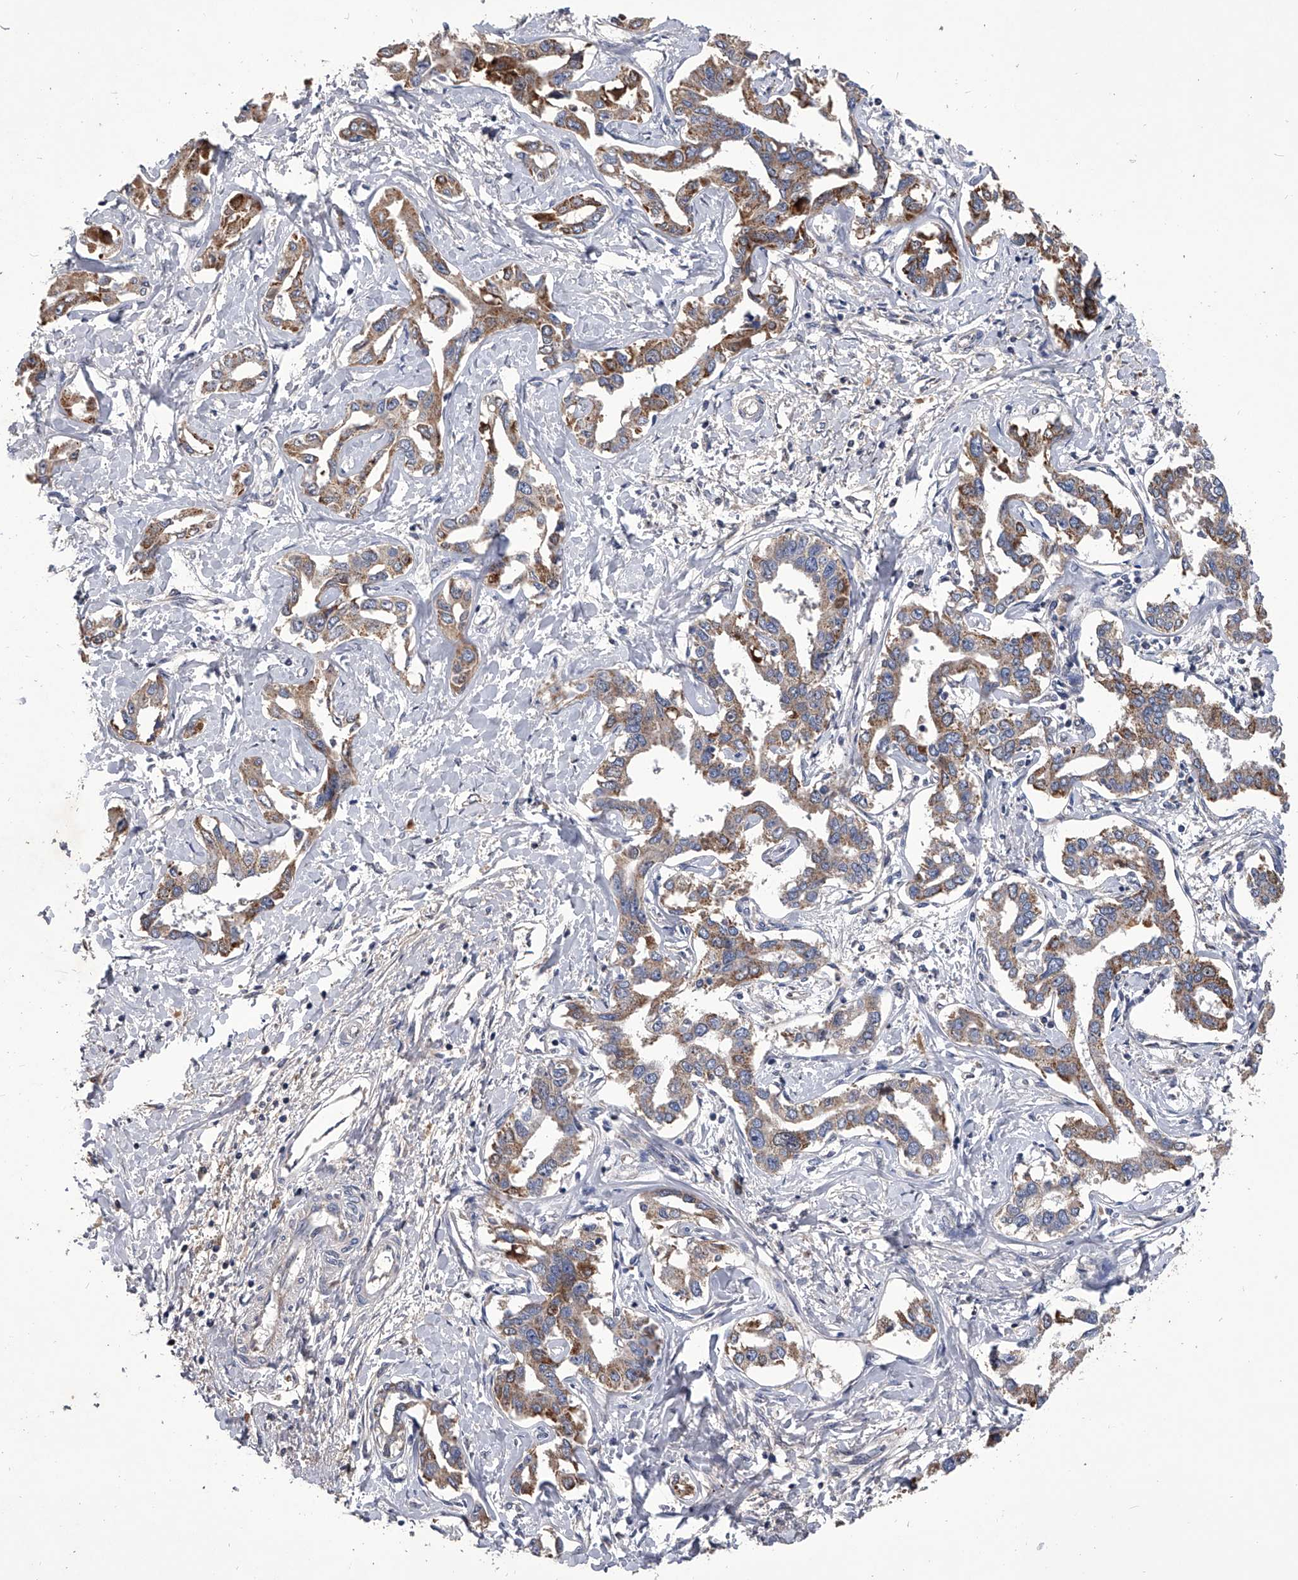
{"staining": {"intensity": "moderate", "quantity": "25%-75%", "location": "cytoplasmic/membranous"}, "tissue": "liver cancer", "cell_type": "Tumor cells", "image_type": "cancer", "snomed": [{"axis": "morphology", "description": "Cholangiocarcinoma"}, {"axis": "topography", "description": "Liver"}], "caption": "This is a photomicrograph of immunohistochemistry staining of cholangiocarcinoma (liver), which shows moderate staining in the cytoplasmic/membranous of tumor cells.", "gene": "NRP1", "patient": {"sex": "male", "age": 59}}